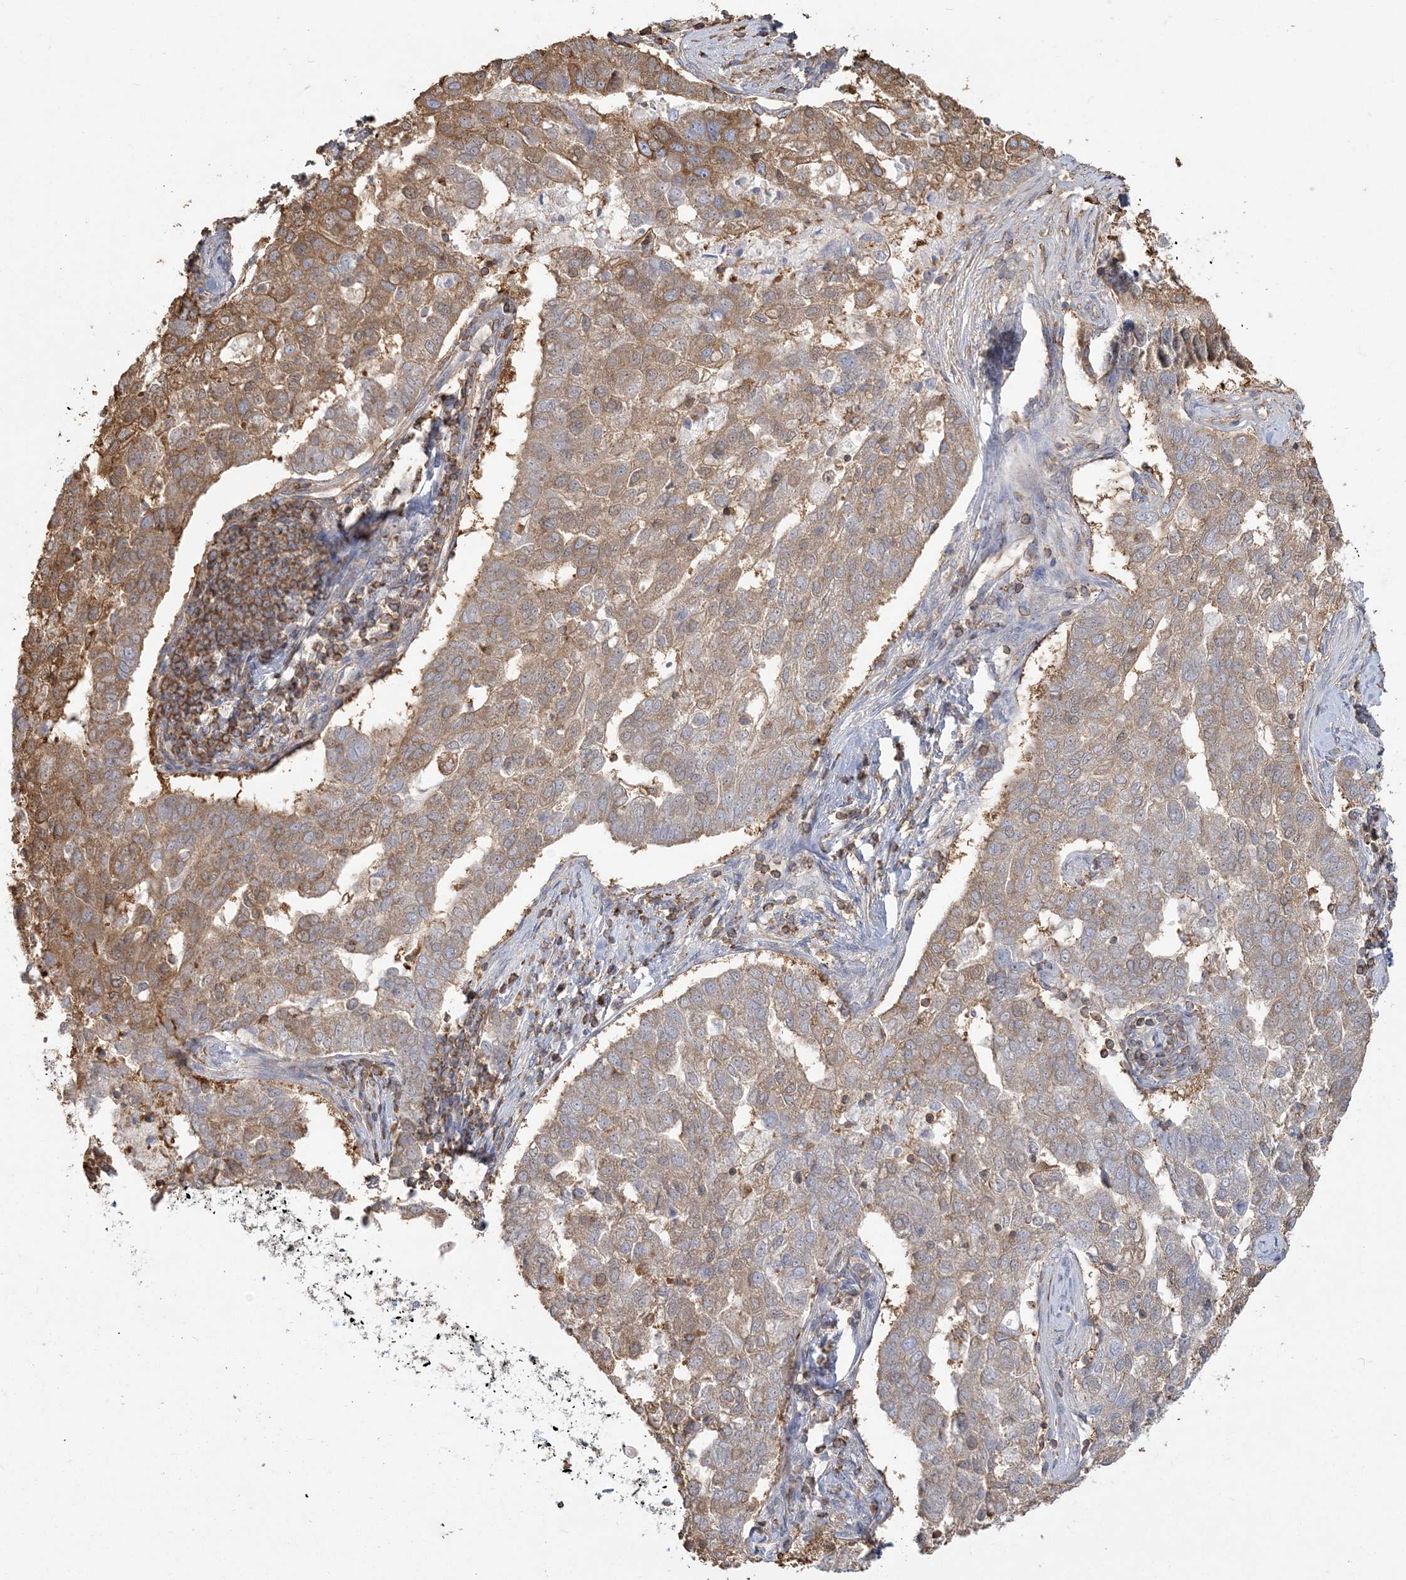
{"staining": {"intensity": "moderate", "quantity": ">75%", "location": "cytoplasmic/membranous"}, "tissue": "pancreatic cancer", "cell_type": "Tumor cells", "image_type": "cancer", "snomed": [{"axis": "morphology", "description": "Adenocarcinoma, NOS"}, {"axis": "topography", "description": "Pancreas"}], "caption": "Moderate cytoplasmic/membranous expression is seen in about >75% of tumor cells in adenocarcinoma (pancreatic).", "gene": "ANKS1A", "patient": {"sex": "female", "age": 61}}